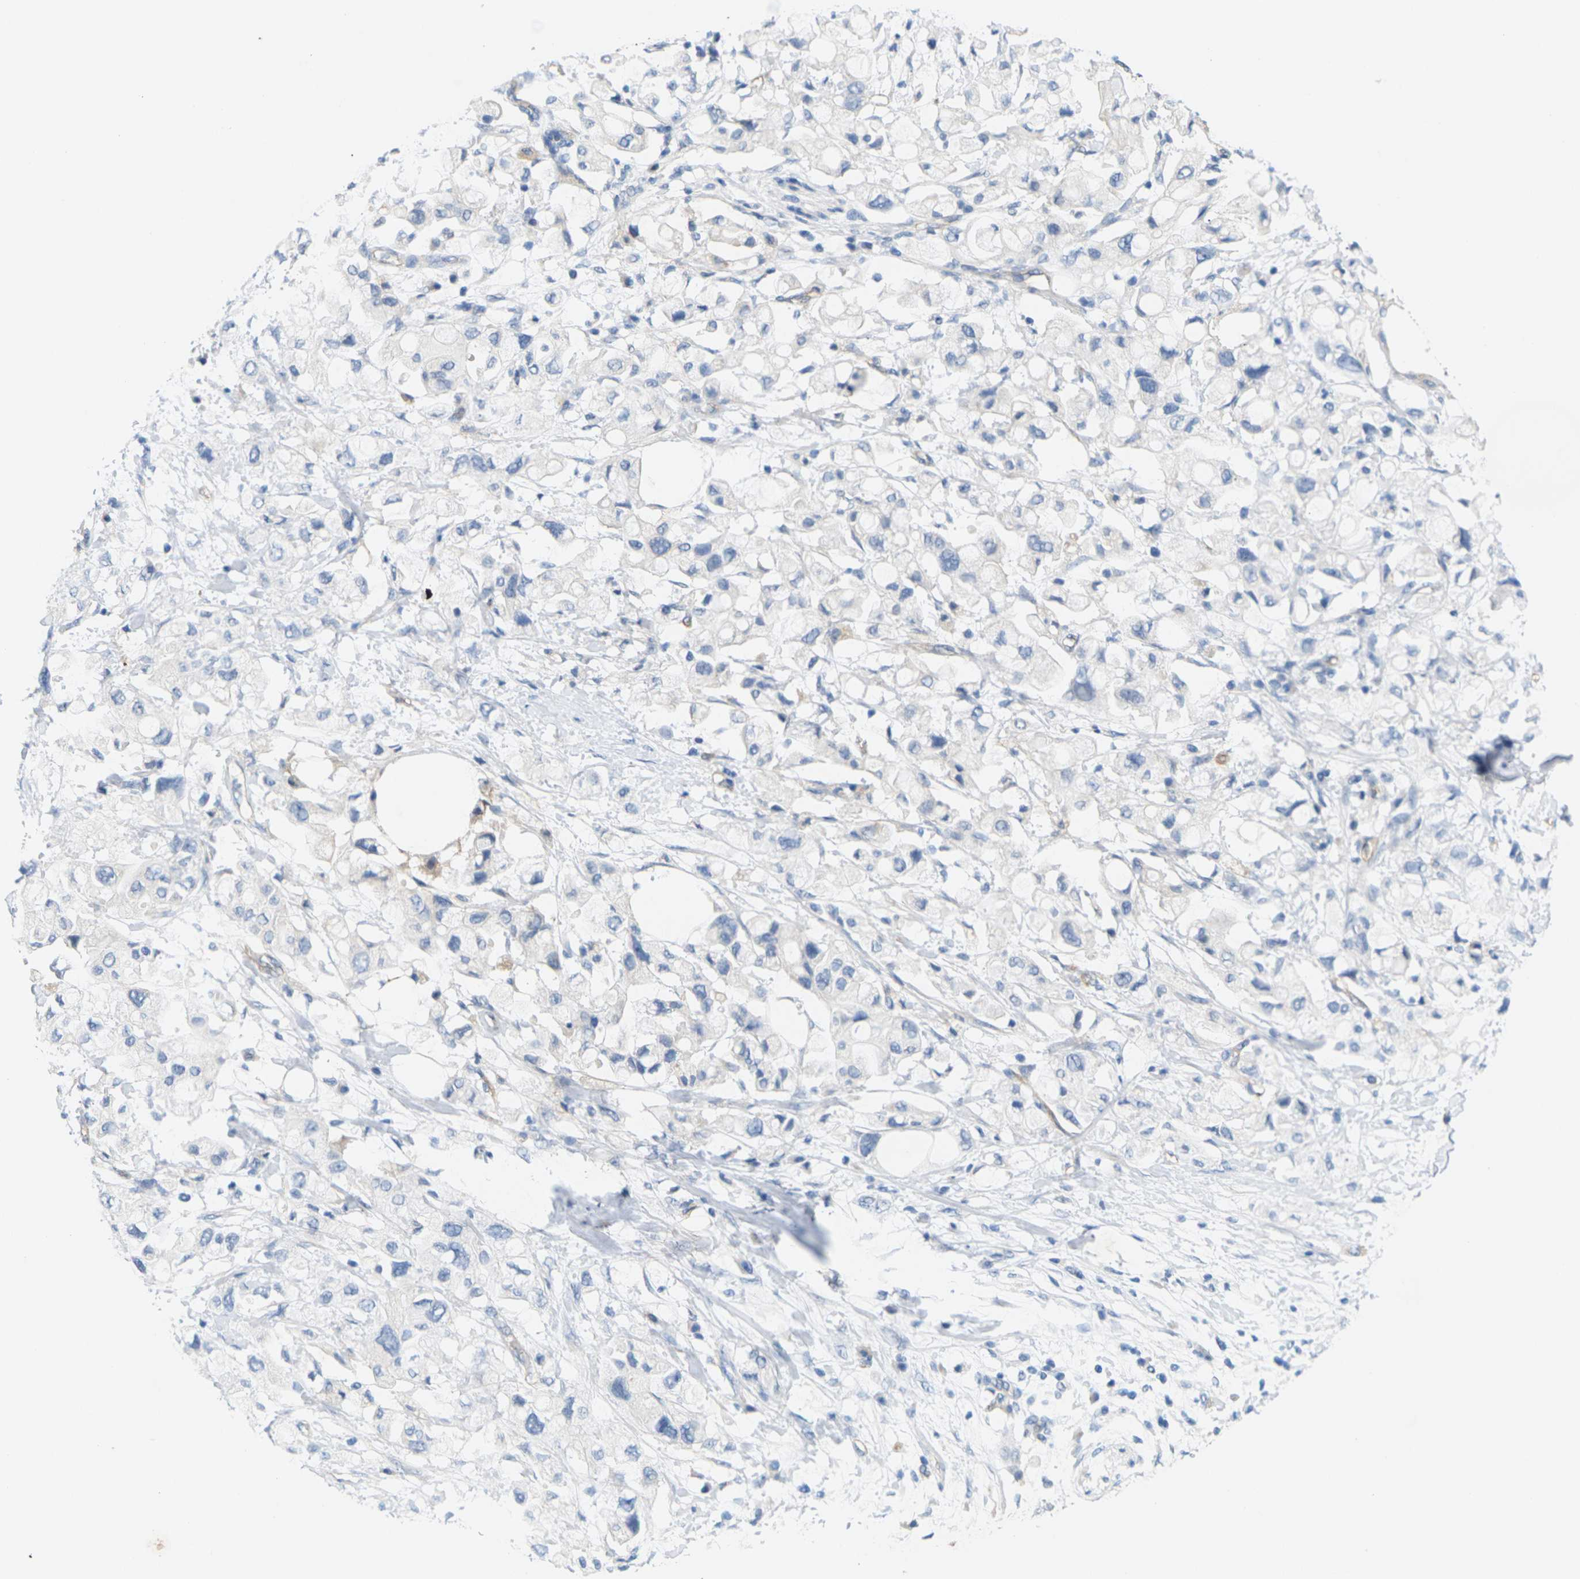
{"staining": {"intensity": "negative", "quantity": "none", "location": "none"}, "tissue": "pancreatic cancer", "cell_type": "Tumor cells", "image_type": "cancer", "snomed": [{"axis": "morphology", "description": "Adenocarcinoma, NOS"}, {"axis": "topography", "description": "Pancreas"}], "caption": "An IHC photomicrograph of adenocarcinoma (pancreatic) is shown. There is no staining in tumor cells of adenocarcinoma (pancreatic). (DAB immunohistochemistry (IHC) visualized using brightfield microscopy, high magnification).", "gene": "ITGA5", "patient": {"sex": "female", "age": 56}}